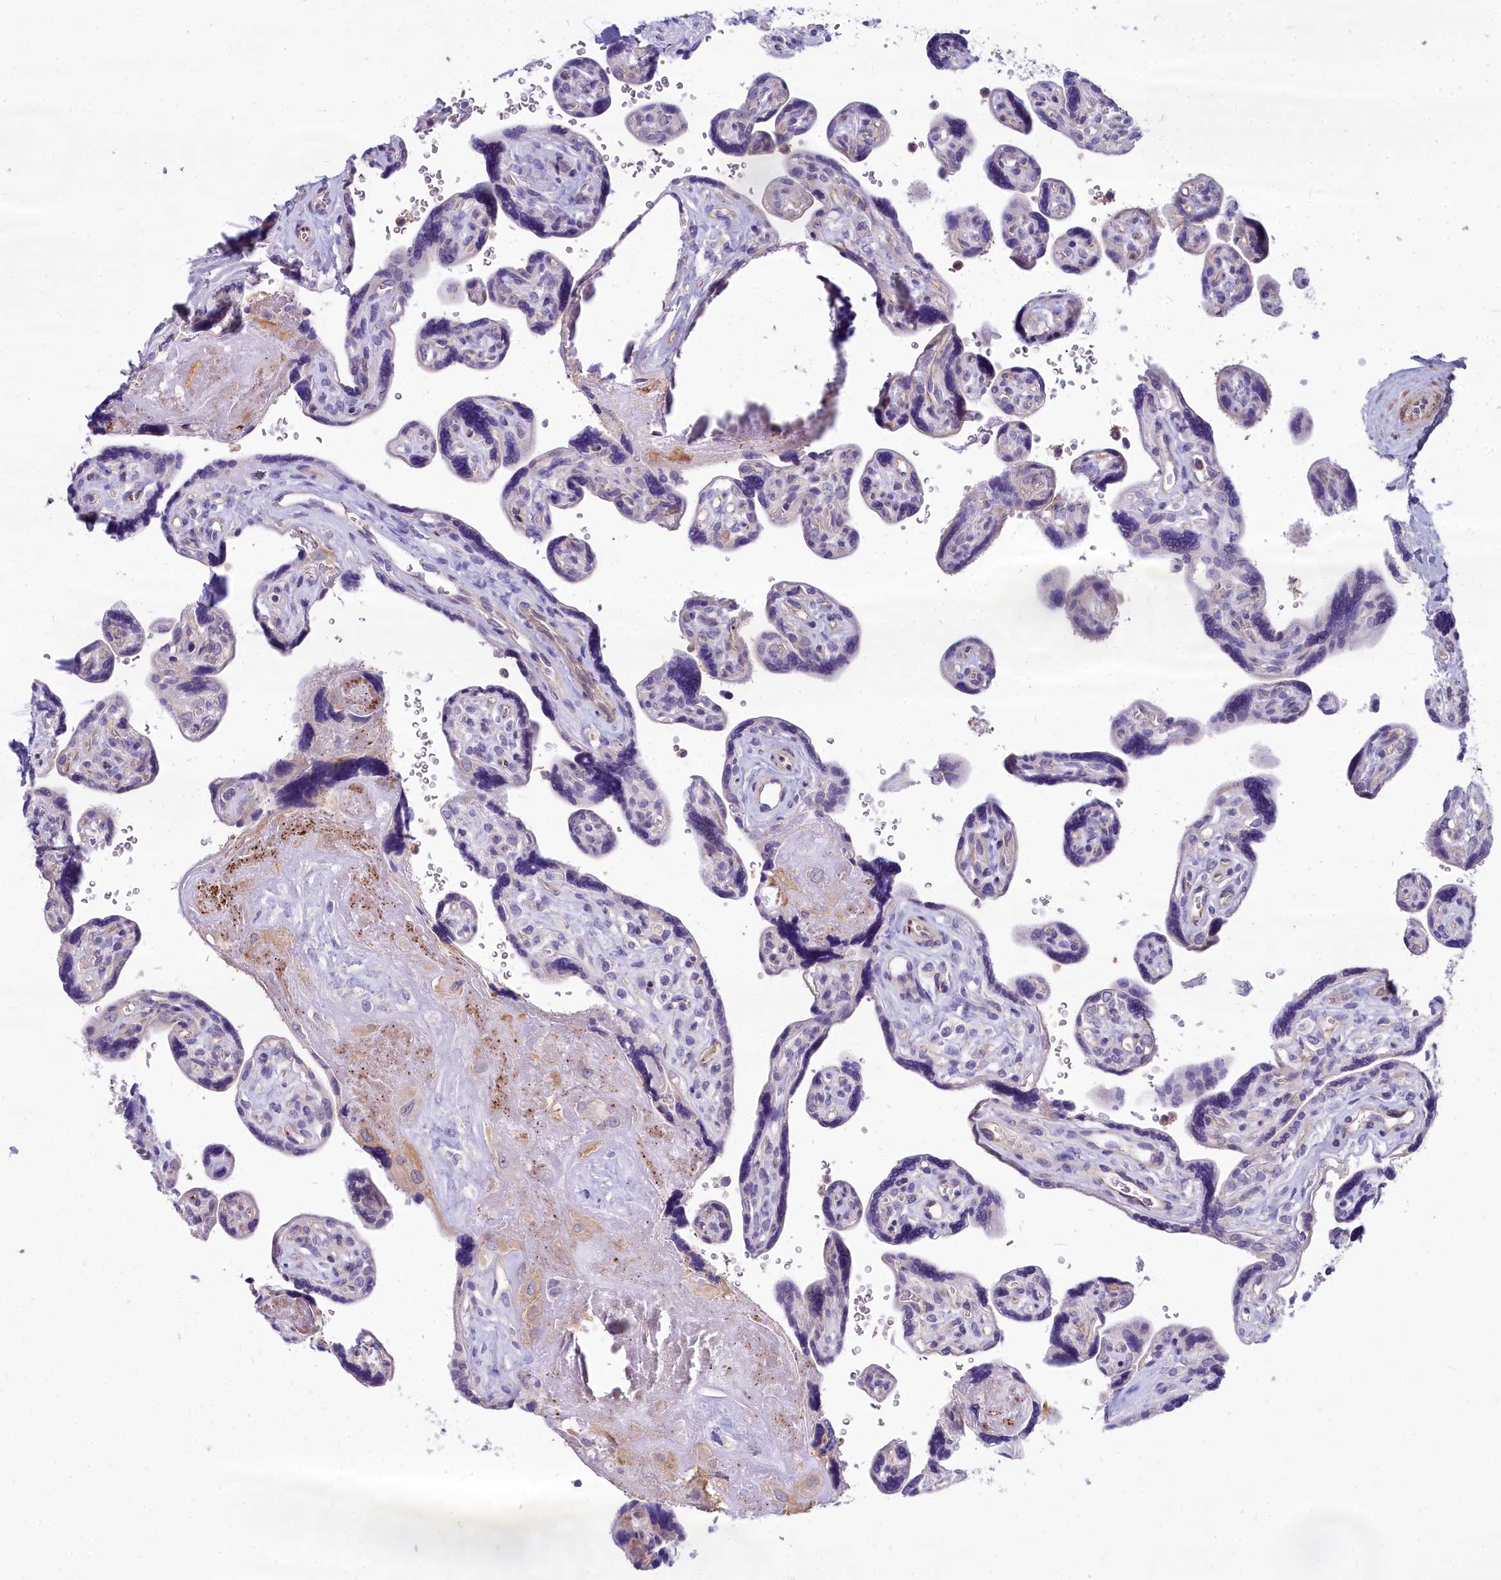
{"staining": {"intensity": "negative", "quantity": "none", "location": "none"}, "tissue": "placenta", "cell_type": "Decidual cells", "image_type": "normal", "snomed": [{"axis": "morphology", "description": "Normal tissue, NOS"}, {"axis": "topography", "description": "Placenta"}], "caption": "Protein analysis of unremarkable placenta reveals no significant expression in decidual cells.", "gene": "HLA", "patient": {"sex": "female", "age": 39}}